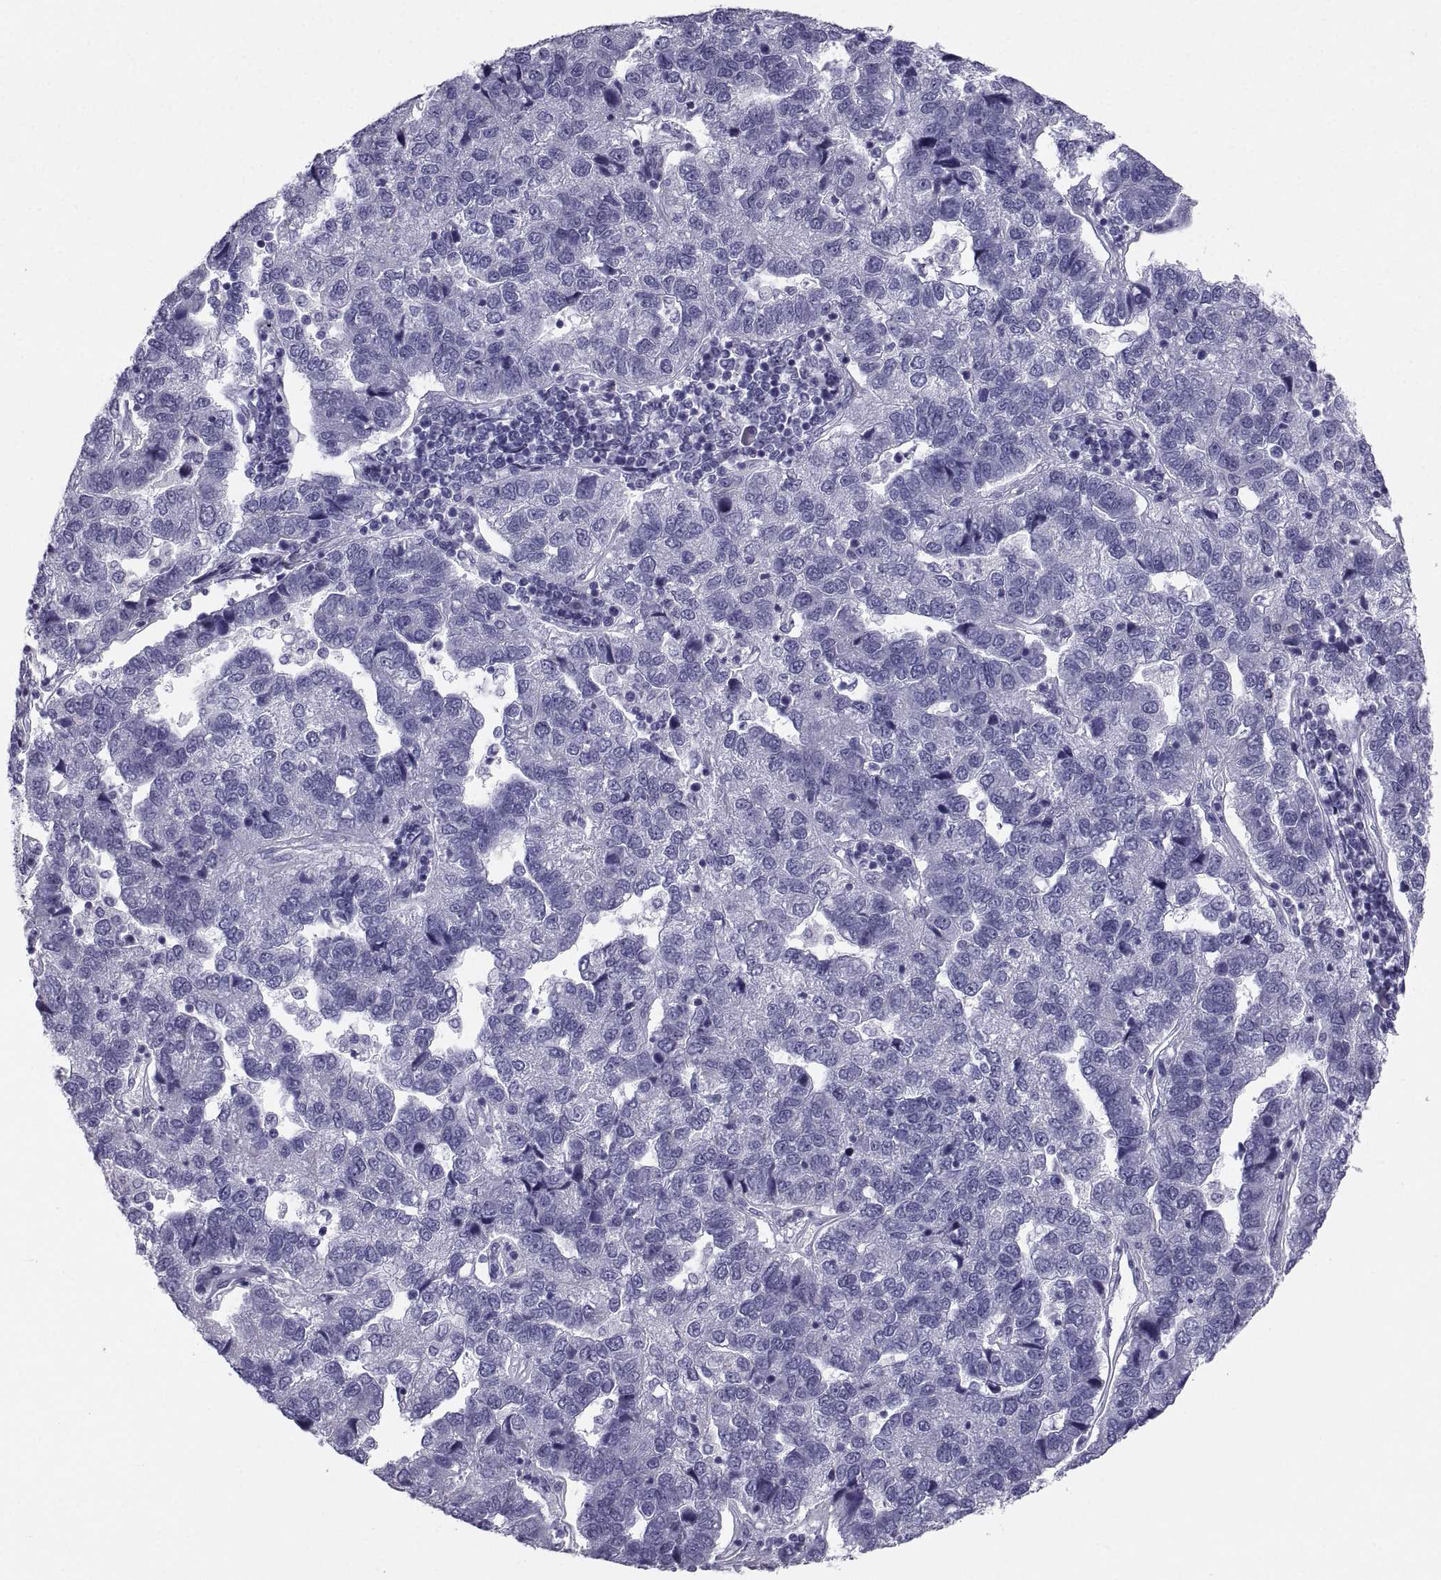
{"staining": {"intensity": "negative", "quantity": "none", "location": "none"}, "tissue": "pancreatic cancer", "cell_type": "Tumor cells", "image_type": "cancer", "snomed": [{"axis": "morphology", "description": "Adenocarcinoma, NOS"}, {"axis": "topography", "description": "Pancreas"}], "caption": "There is no significant expression in tumor cells of pancreatic cancer. (Immunohistochemistry, brightfield microscopy, high magnification).", "gene": "PCSK1N", "patient": {"sex": "female", "age": 61}}